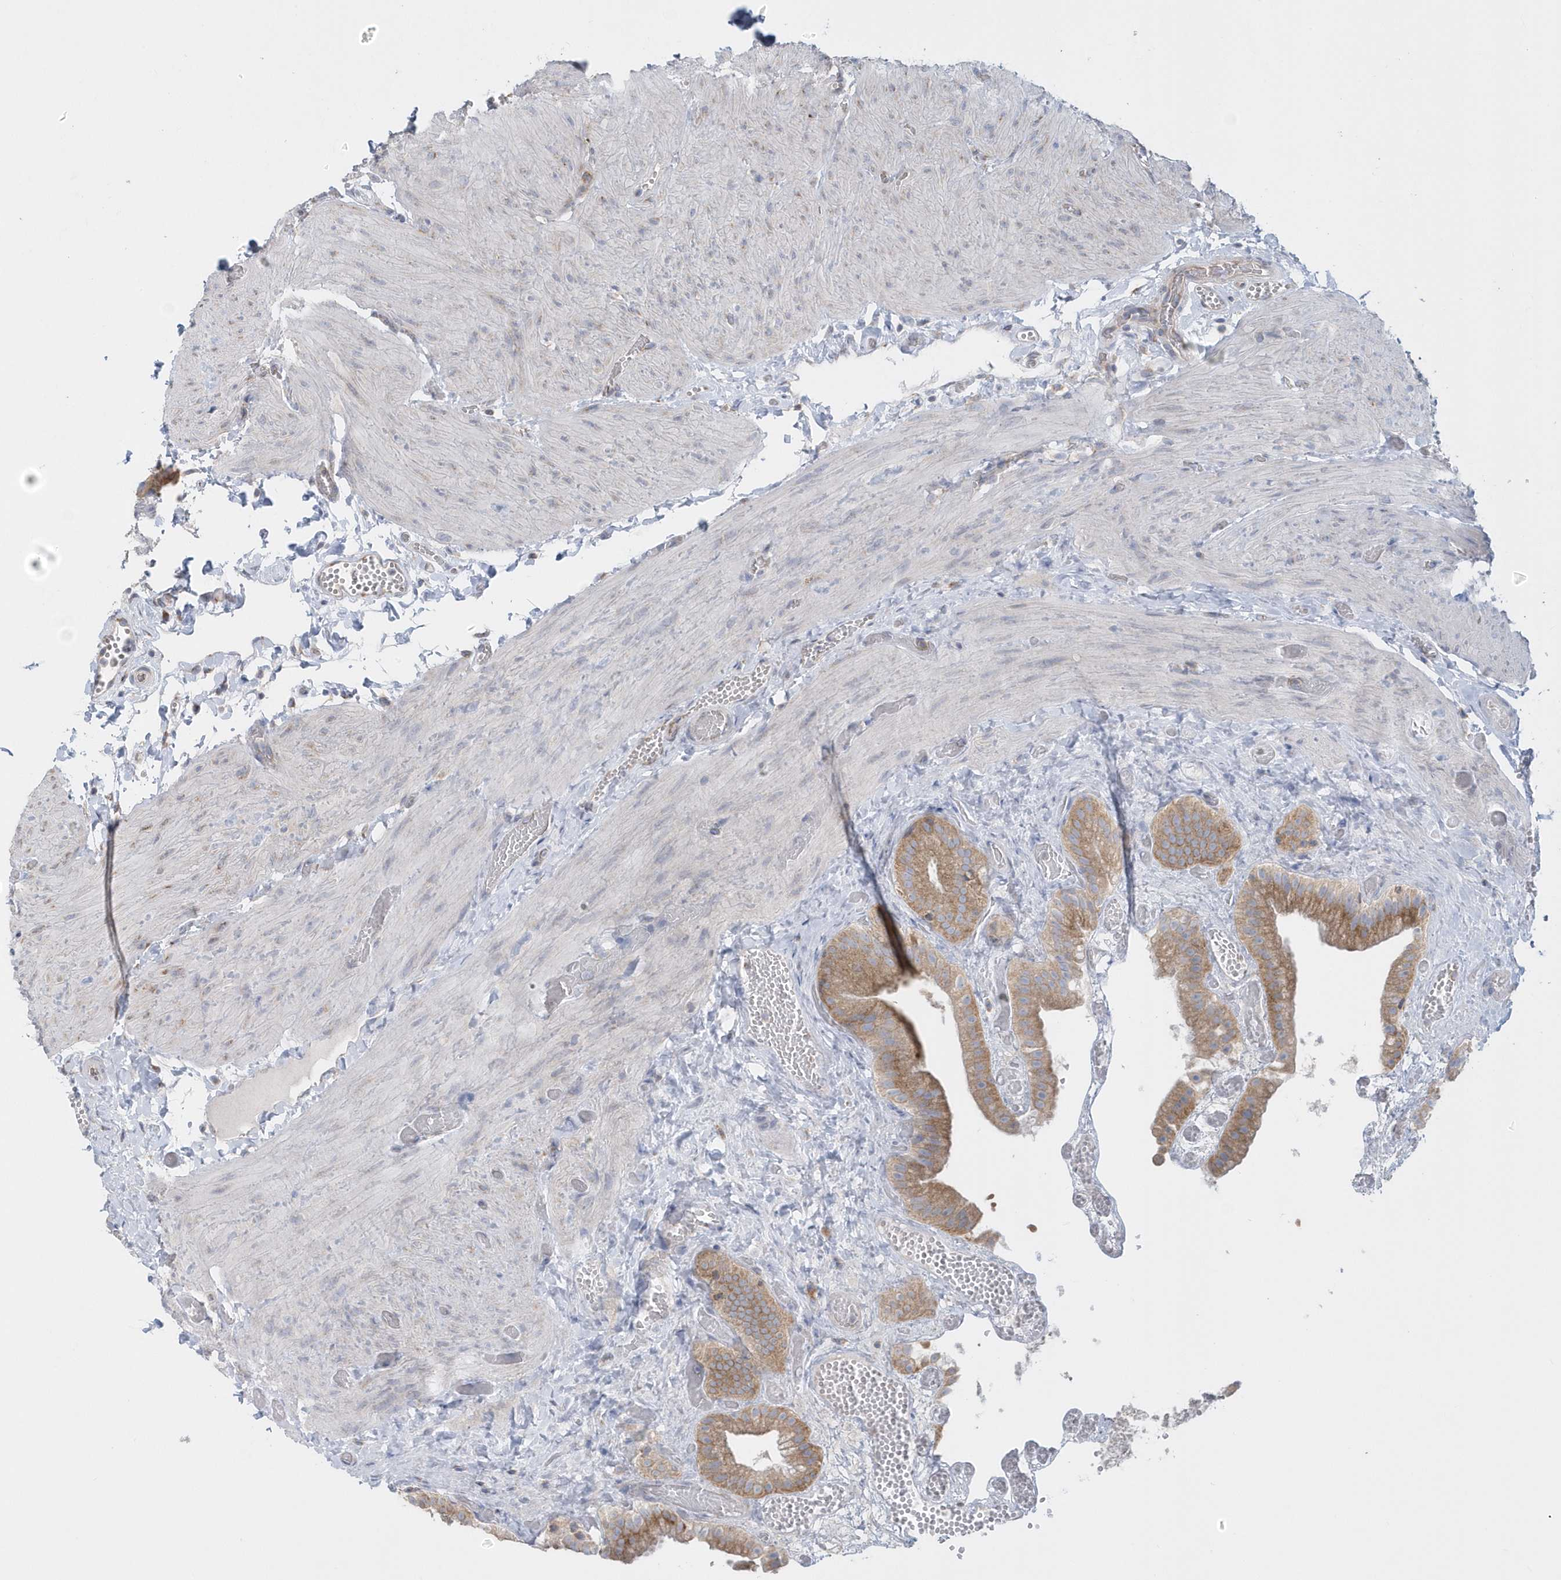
{"staining": {"intensity": "moderate", "quantity": ">75%", "location": "cytoplasmic/membranous"}, "tissue": "gallbladder", "cell_type": "Glandular cells", "image_type": "normal", "snomed": [{"axis": "morphology", "description": "Normal tissue, NOS"}, {"axis": "topography", "description": "Gallbladder"}], "caption": "Gallbladder stained with DAB IHC reveals medium levels of moderate cytoplasmic/membranous staining in approximately >75% of glandular cells.", "gene": "EIF3C", "patient": {"sex": "female", "age": 64}}